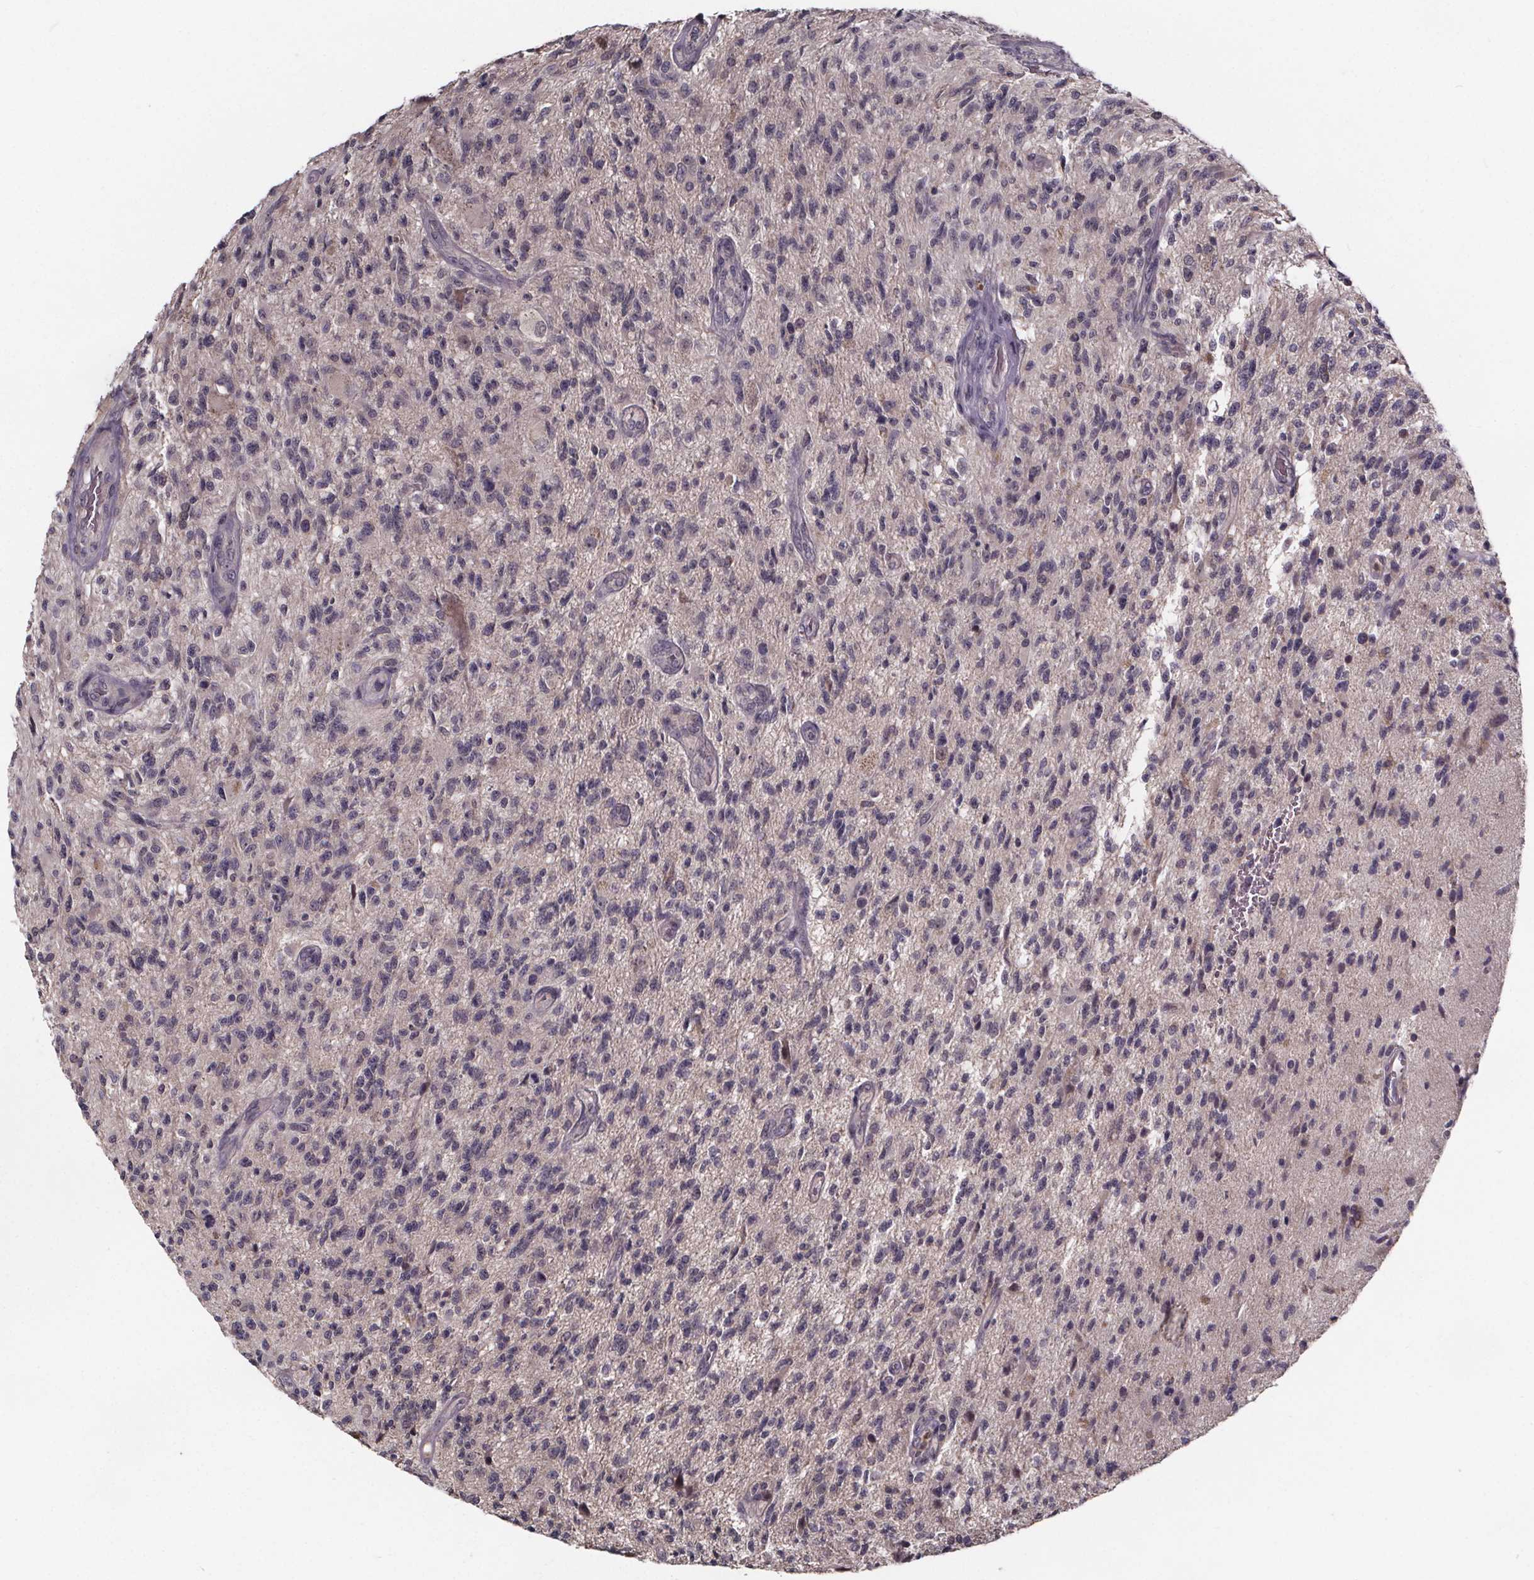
{"staining": {"intensity": "negative", "quantity": "none", "location": "none"}, "tissue": "glioma", "cell_type": "Tumor cells", "image_type": "cancer", "snomed": [{"axis": "morphology", "description": "Glioma, malignant, High grade"}, {"axis": "topography", "description": "Brain"}], "caption": "This histopathology image is of glioma stained with immunohistochemistry (IHC) to label a protein in brown with the nuclei are counter-stained blue. There is no positivity in tumor cells.", "gene": "SMIM1", "patient": {"sex": "male", "age": 56}}